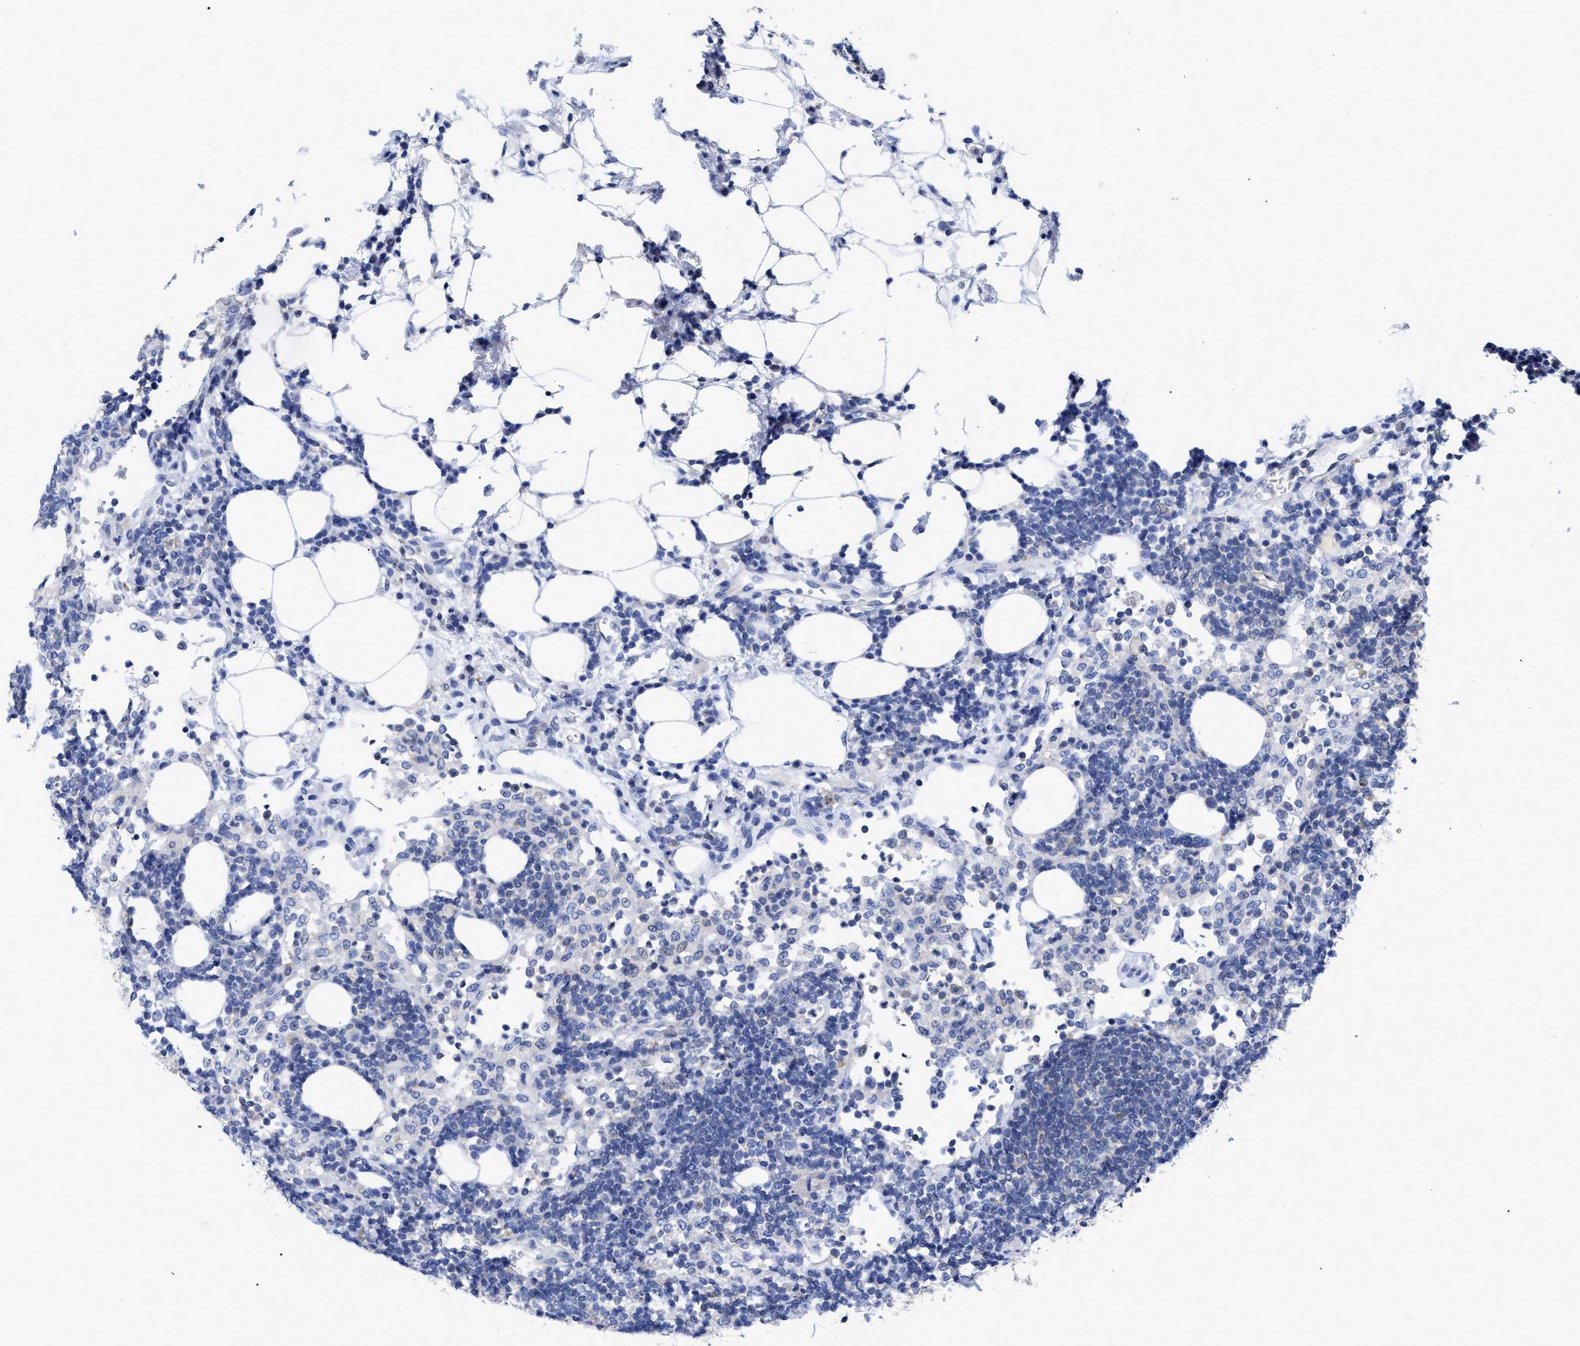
{"staining": {"intensity": "moderate", "quantity": ">75%", "location": "cytoplasmic/membranous"}, "tissue": "lymph node", "cell_type": "Germinal center cells", "image_type": "normal", "snomed": [{"axis": "morphology", "description": "Normal tissue, NOS"}, {"axis": "morphology", "description": "Carcinoid, malignant, NOS"}, {"axis": "topography", "description": "Lymph node"}], "caption": "Immunohistochemical staining of unremarkable lymph node exhibits medium levels of moderate cytoplasmic/membranous expression in about >75% of germinal center cells. (Brightfield microscopy of DAB IHC at high magnification).", "gene": "IRAG2", "patient": {"sex": "male", "age": 47}}